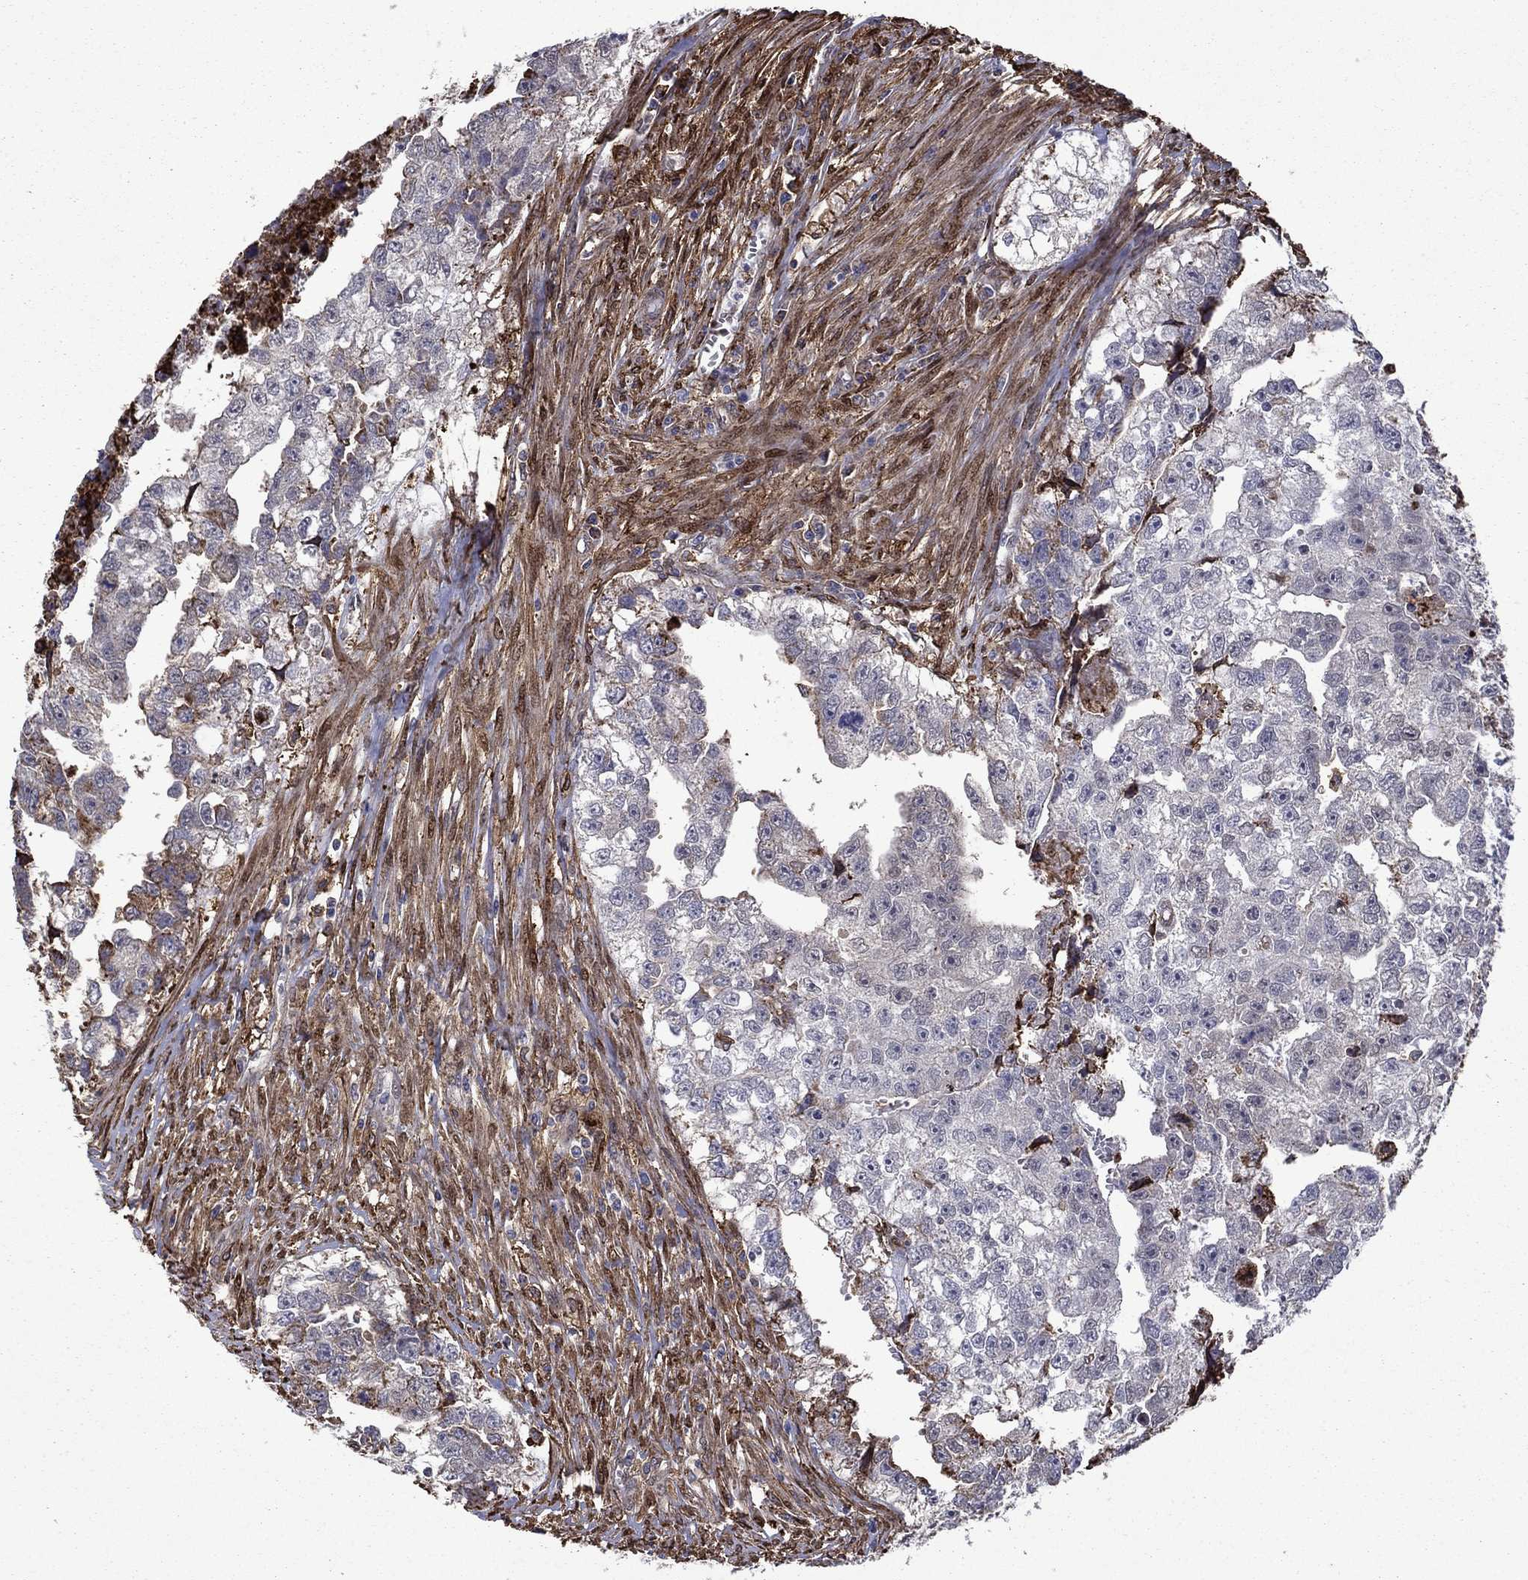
{"staining": {"intensity": "negative", "quantity": "none", "location": "none"}, "tissue": "testis cancer", "cell_type": "Tumor cells", "image_type": "cancer", "snomed": [{"axis": "morphology", "description": "Carcinoma, Embryonal, NOS"}, {"axis": "morphology", "description": "Teratoma, malignant, NOS"}, {"axis": "topography", "description": "Testis"}], "caption": "Immunohistochemistry (IHC) of testis embryonal carcinoma shows no staining in tumor cells.", "gene": "PLAU", "patient": {"sex": "male", "age": 44}}